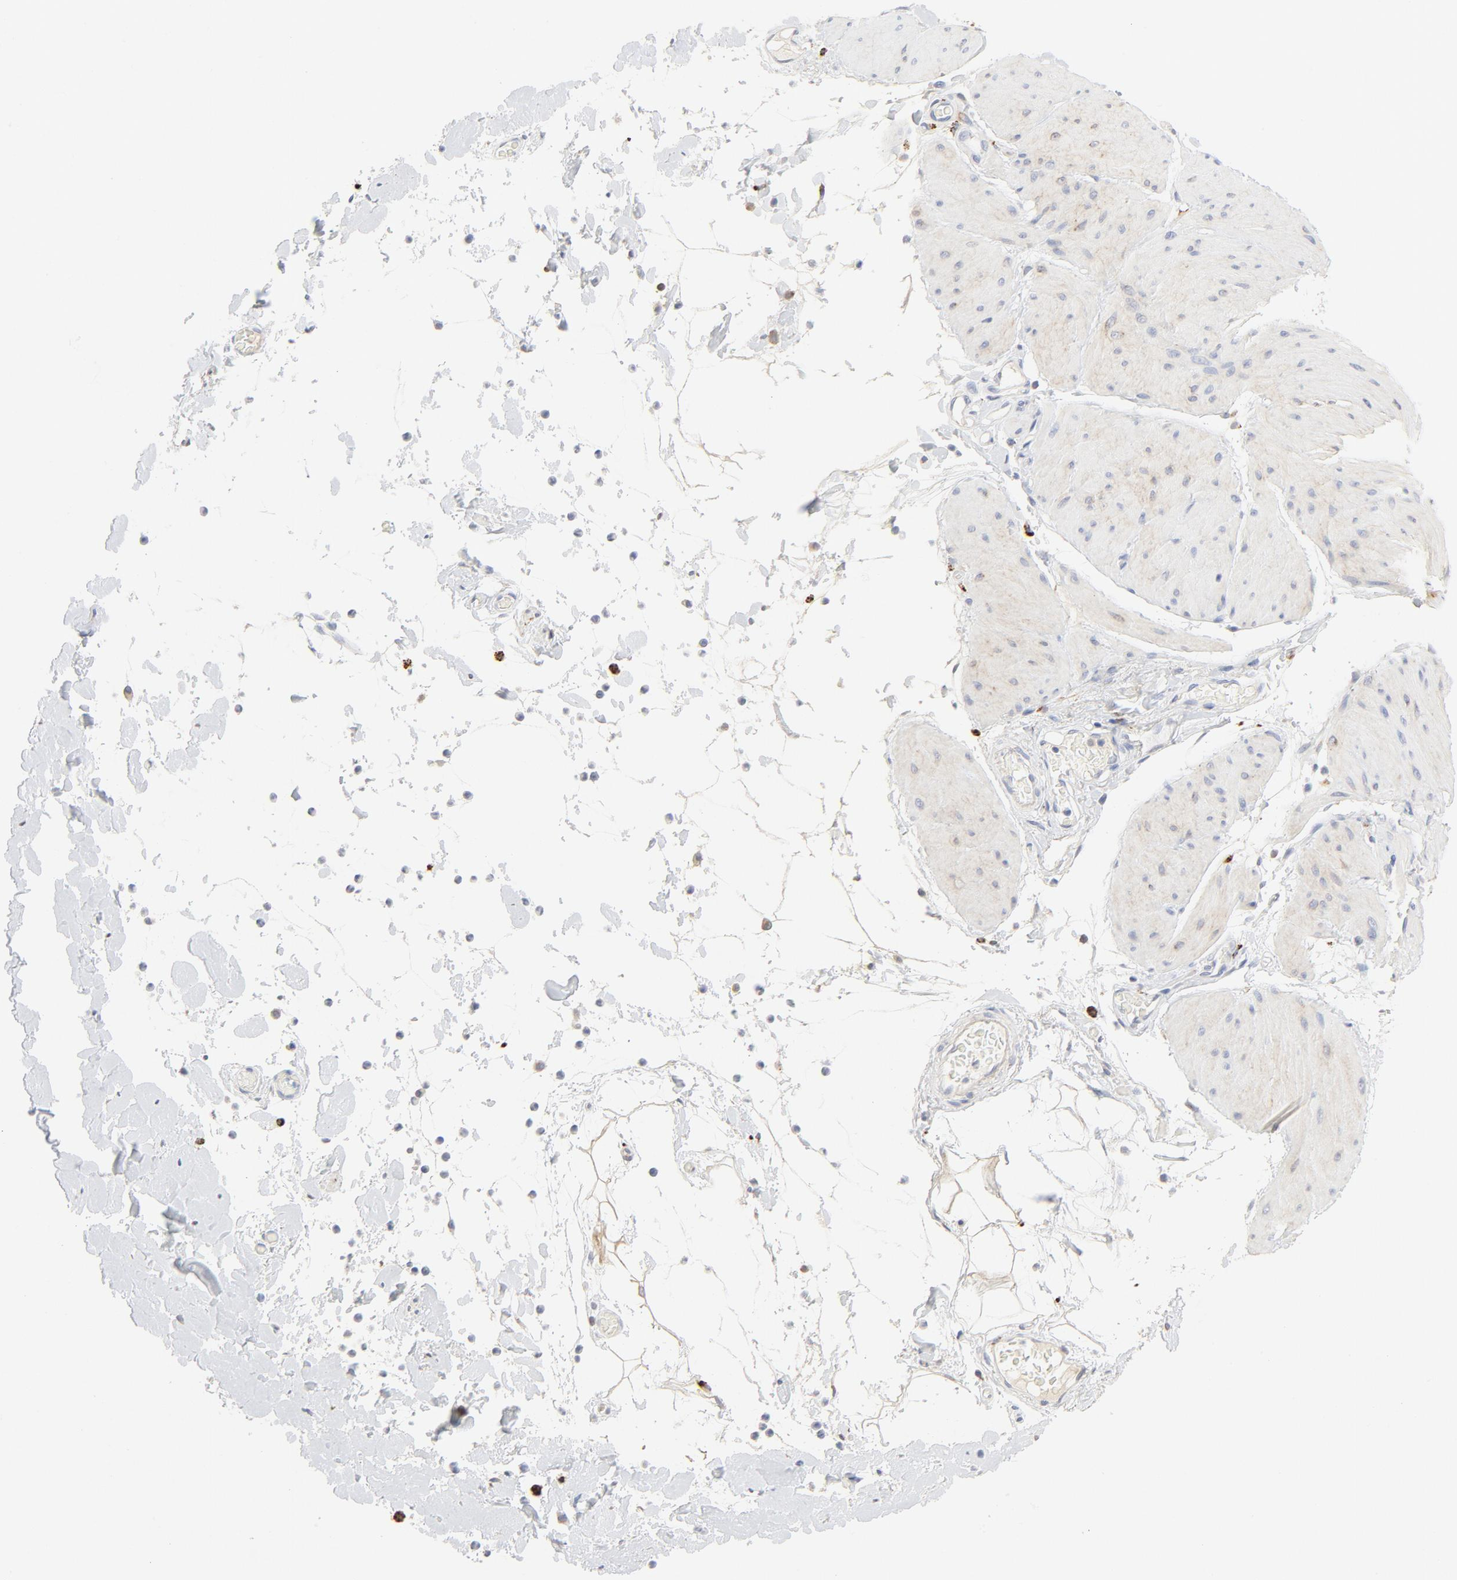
{"staining": {"intensity": "negative", "quantity": "none", "location": "none"}, "tissue": "smooth muscle", "cell_type": "Smooth muscle cells", "image_type": "normal", "snomed": [{"axis": "morphology", "description": "Normal tissue, NOS"}, {"axis": "topography", "description": "Smooth muscle"}, {"axis": "topography", "description": "Colon"}], "caption": "Unremarkable smooth muscle was stained to show a protein in brown. There is no significant positivity in smooth muscle cells. The staining was performed using DAB to visualize the protein expression in brown, while the nuclei were stained in blue with hematoxylin (Magnification: 20x).", "gene": "MAGEB17", "patient": {"sex": "male", "age": 67}}